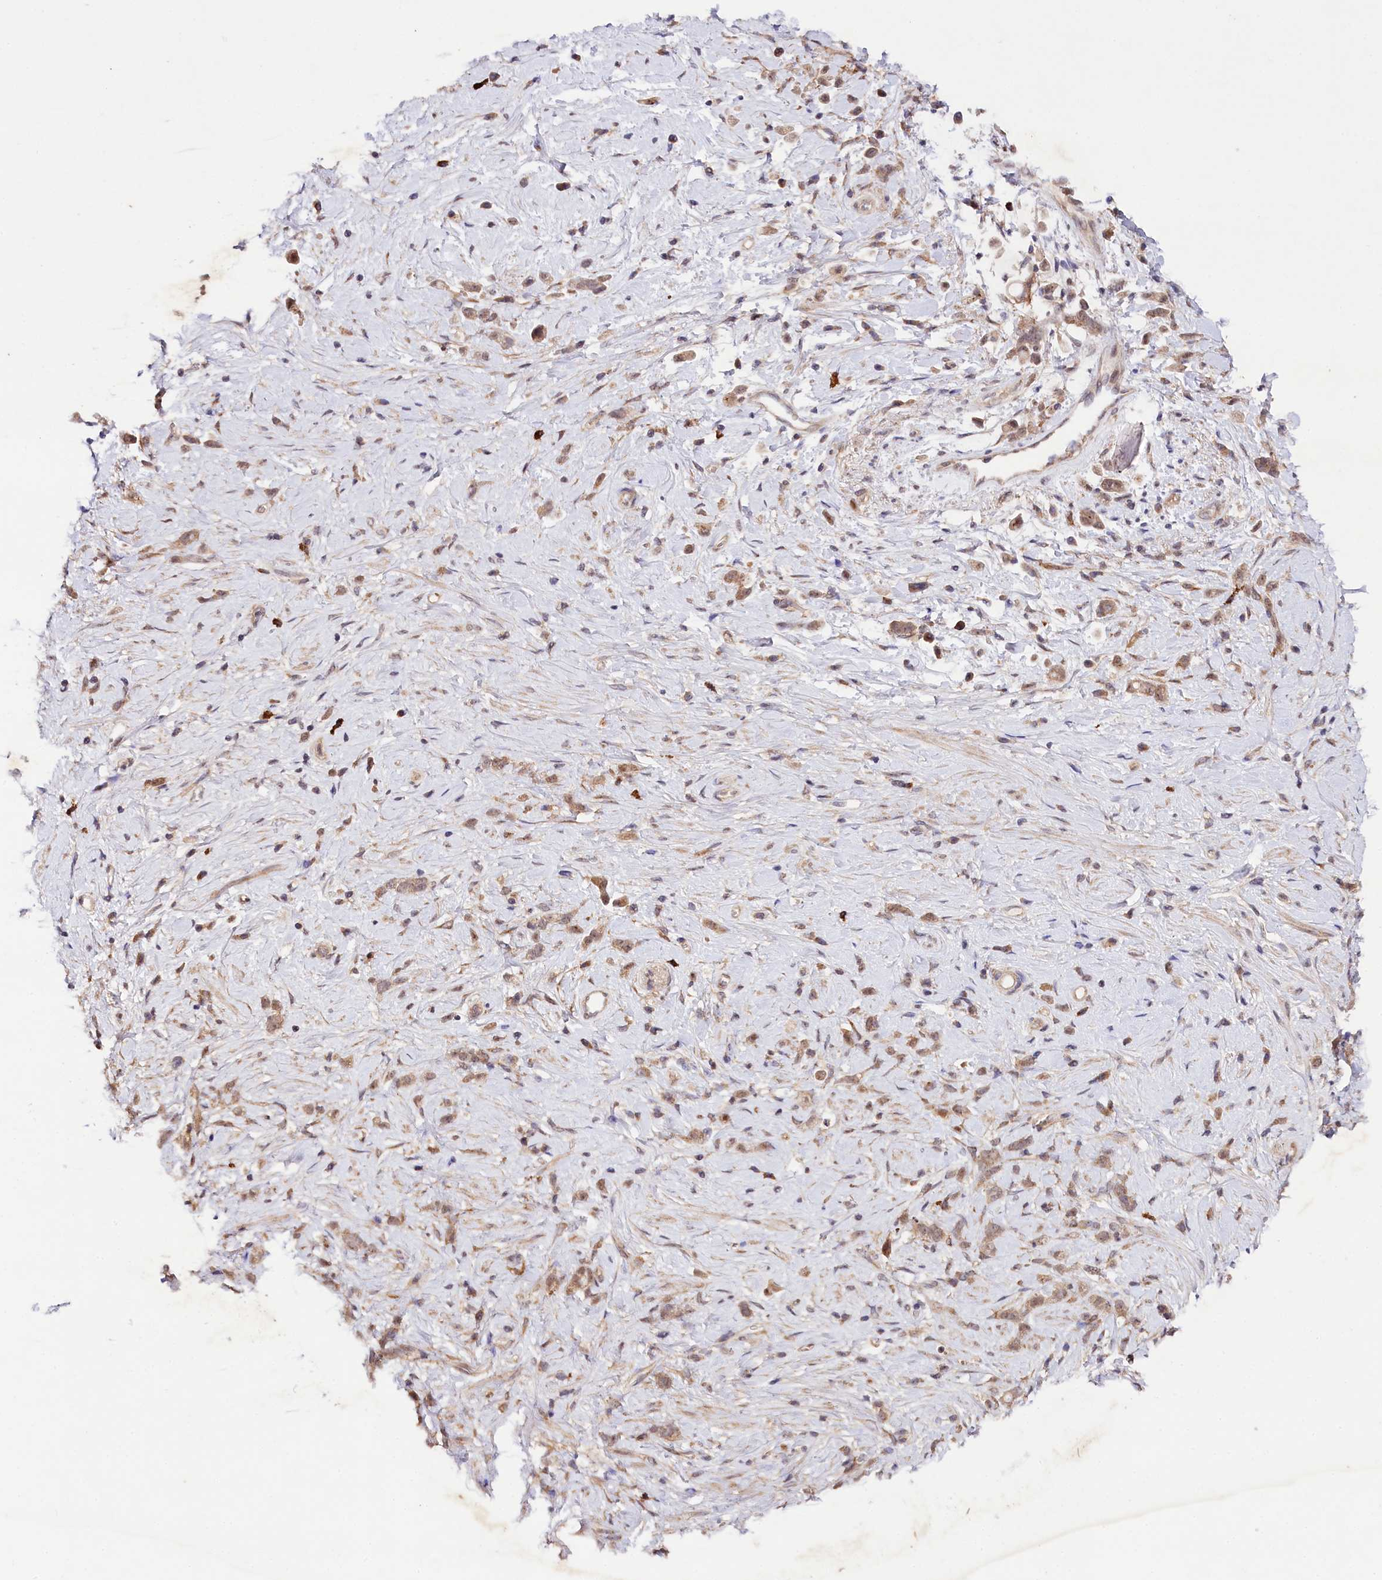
{"staining": {"intensity": "moderate", "quantity": ">75%", "location": "cytoplasmic/membranous"}, "tissue": "stomach cancer", "cell_type": "Tumor cells", "image_type": "cancer", "snomed": [{"axis": "morphology", "description": "Adenocarcinoma, NOS"}, {"axis": "topography", "description": "Stomach"}], "caption": "Immunohistochemistry image of neoplastic tissue: stomach cancer (adenocarcinoma) stained using immunohistochemistry (IHC) shows medium levels of moderate protein expression localized specifically in the cytoplasmic/membranous of tumor cells, appearing as a cytoplasmic/membranous brown color.", "gene": "PHLDB1", "patient": {"sex": "female", "age": 60}}